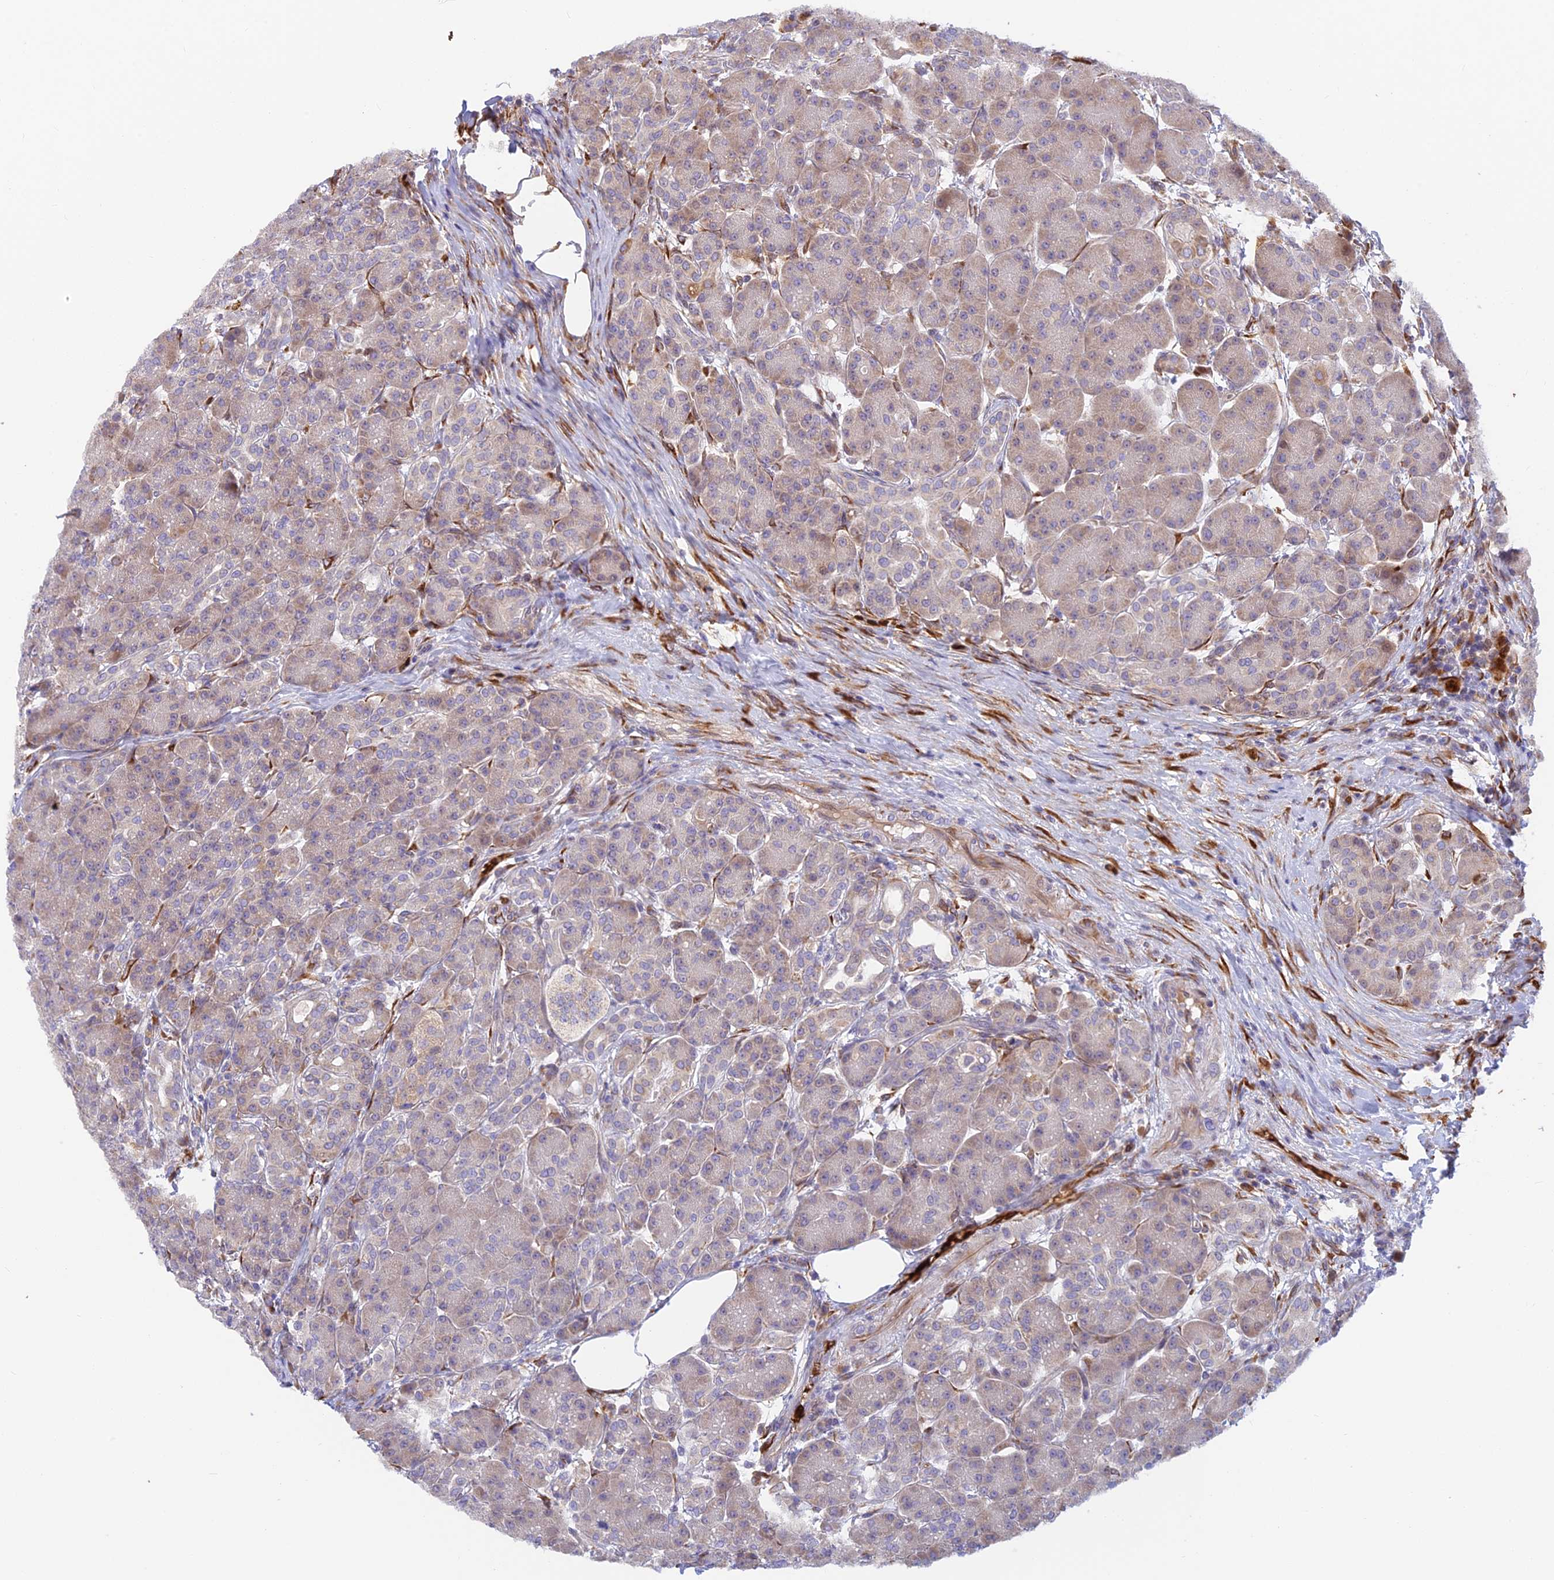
{"staining": {"intensity": "moderate", "quantity": "25%-75%", "location": "cytoplasmic/membranous"}, "tissue": "pancreas", "cell_type": "Exocrine glandular cells", "image_type": "normal", "snomed": [{"axis": "morphology", "description": "Normal tissue, NOS"}, {"axis": "topography", "description": "Pancreas"}], "caption": "Immunohistochemical staining of unremarkable human pancreas demonstrates 25%-75% levels of moderate cytoplasmic/membranous protein positivity in approximately 25%-75% of exocrine glandular cells.", "gene": "UFSP2", "patient": {"sex": "male", "age": 63}}